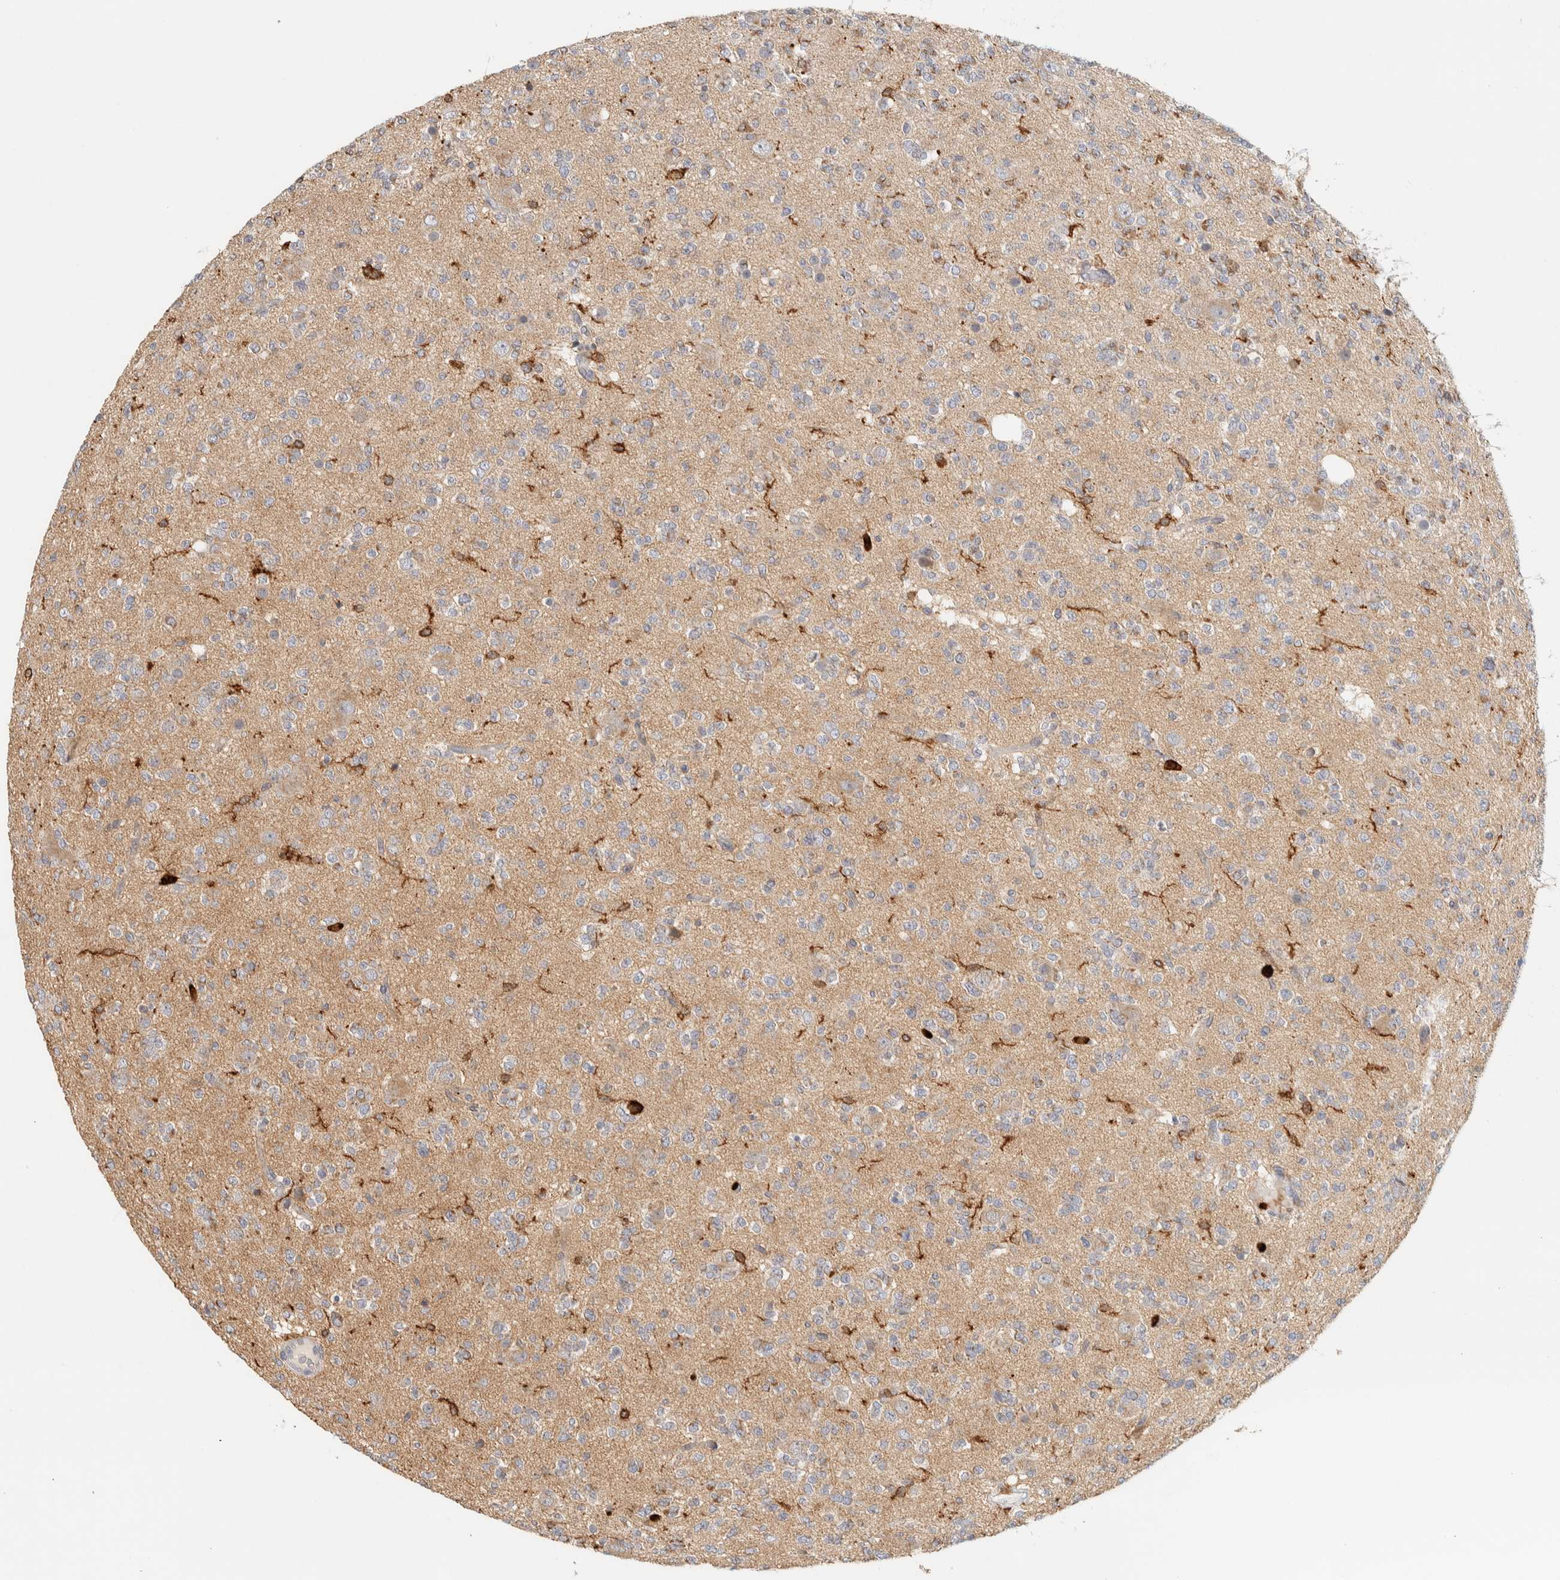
{"staining": {"intensity": "weak", "quantity": "25%-75%", "location": "cytoplasmic/membranous"}, "tissue": "glioma", "cell_type": "Tumor cells", "image_type": "cancer", "snomed": [{"axis": "morphology", "description": "Glioma, malignant, Low grade"}, {"axis": "topography", "description": "Brain"}], "caption": "Weak cytoplasmic/membranous expression for a protein is present in about 25%-75% of tumor cells of malignant glioma (low-grade) using immunohistochemistry.", "gene": "RUNDC1", "patient": {"sex": "male", "age": 38}}